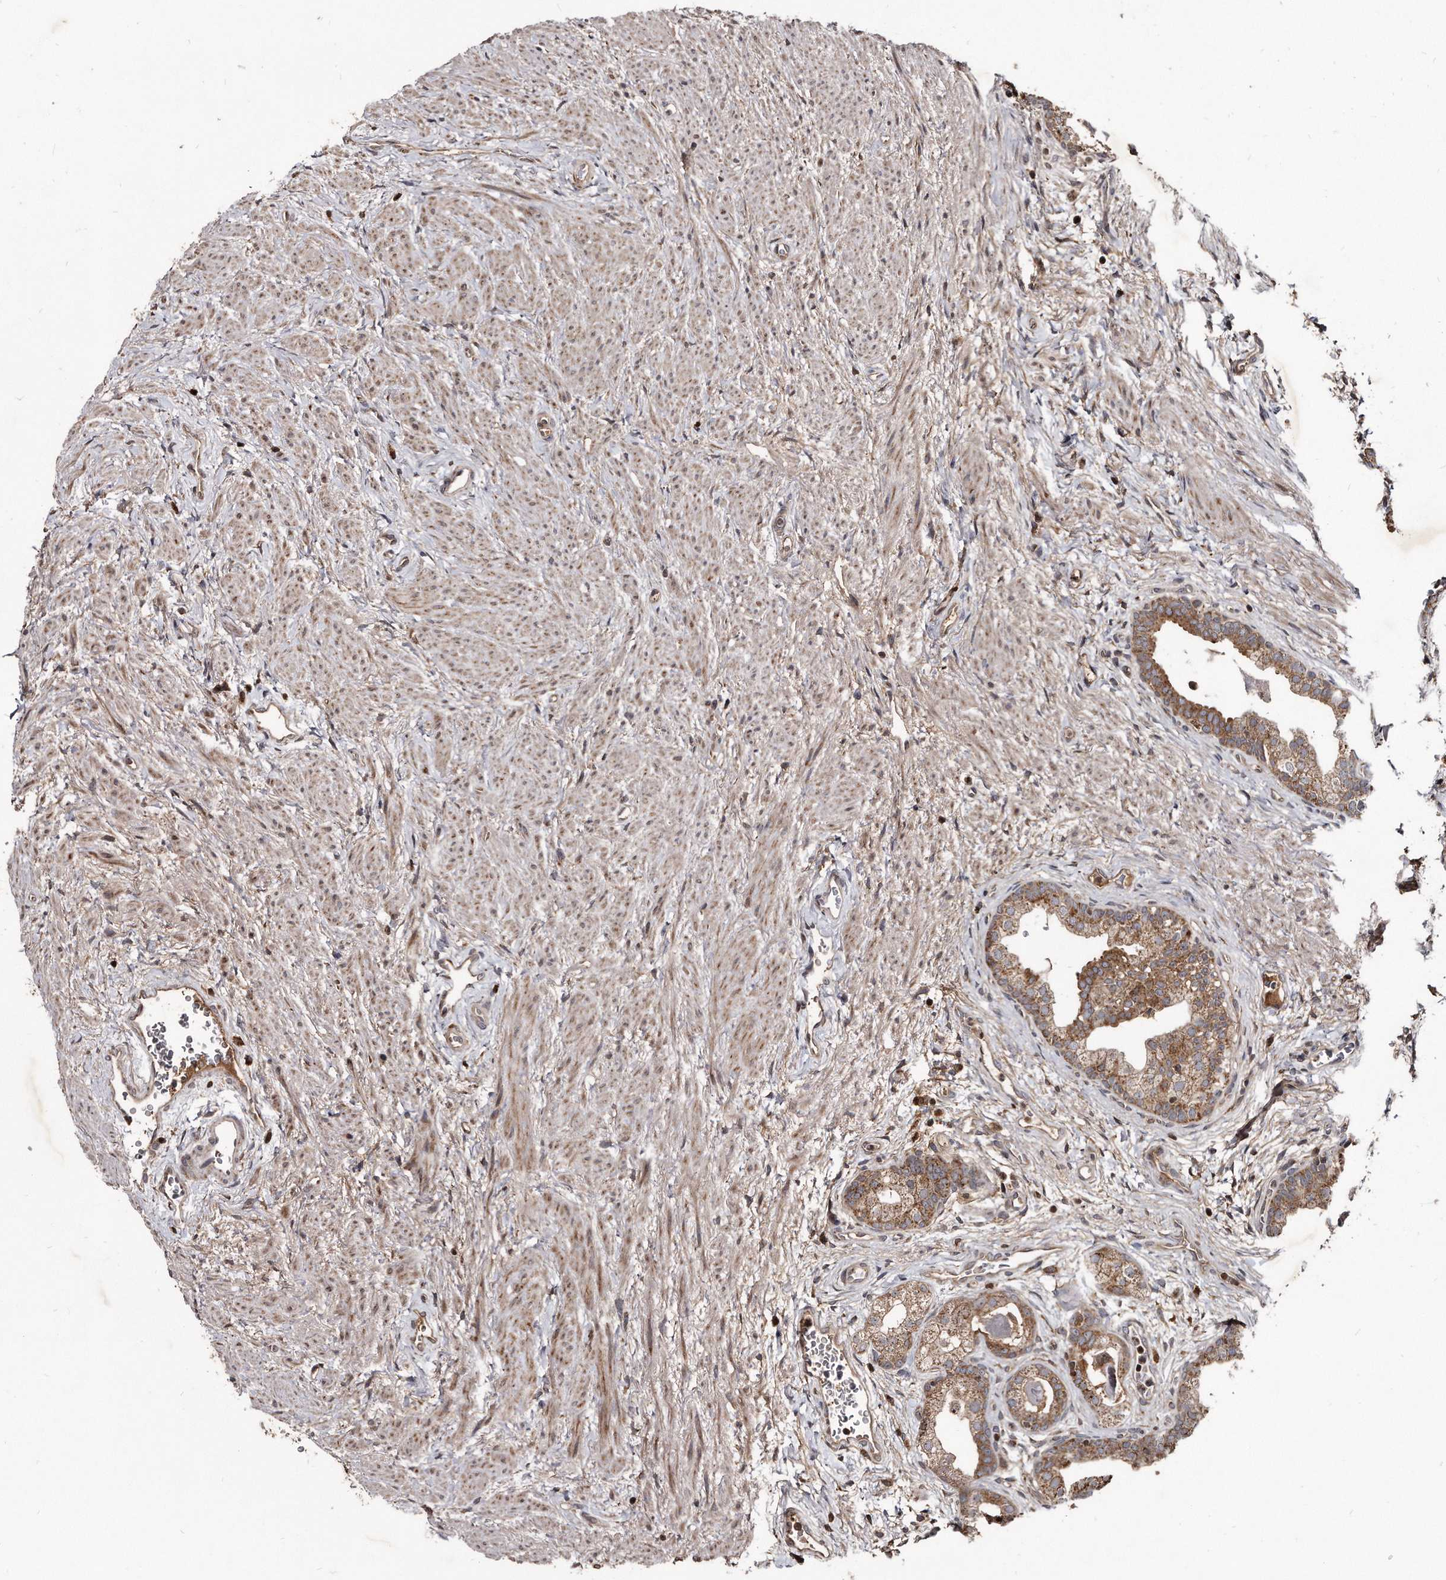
{"staining": {"intensity": "moderate", "quantity": ">75%", "location": "cytoplasmic/membranous"}, "tissue": "prostate", "cell_type": "Glandular cells", "image_type": "normal", "snomed": [{"axis": "morphology", "description": "Normal tissue, NOS"}, {"axis": "topography", "description": "Prostate"}], "caption": "IHC micrograph of unremarkable prostate: prostate stained using IHC demonstrates medium levels of moderate protein expression localized specifically in the cytoplasmic/membranous of glandular cells, appearing as a cytoplasmic/membranous brown color.", "gene": "FAM136A", "patient": {"sex": "male", "age": 48}}